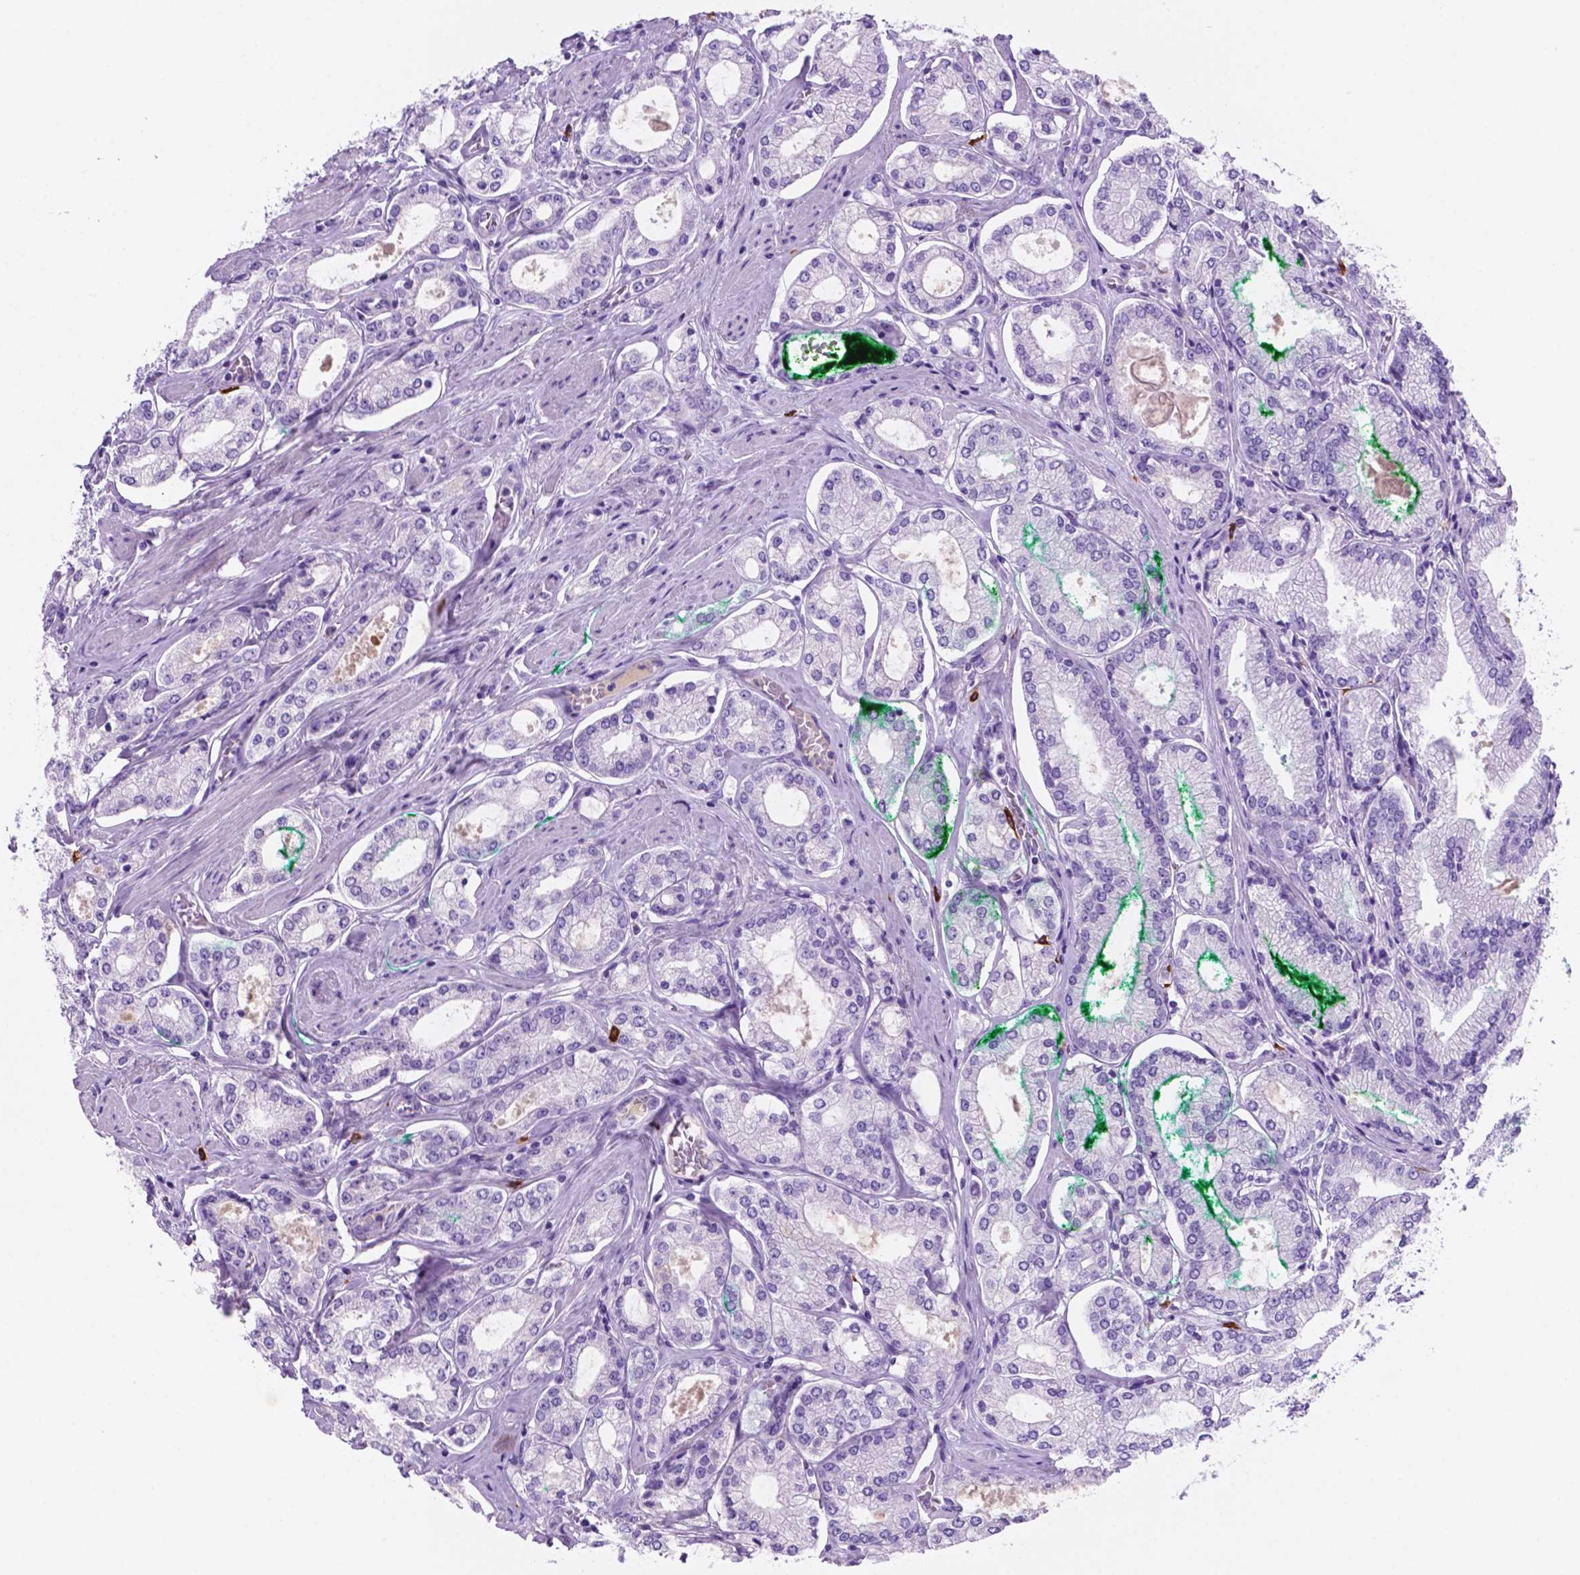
{"staining": {"intensity": "negative", "quantity": "none", "location": "none"}, "tissue": "prostate cancer", "cell_type": "Tumor cells", "image_type": "cancer", "snomed": [{"axis": "morphology", "description": "Adenocarcinoma, High grade"}, {"axis": "topography", "description": "Prostate"}], "caption": "DAB (3,3'-diaminobenzidine) immunohistochemical staining of prostate high-grade adenocarcinoma reveals no significant positivity in tumor cells.", "gene": "FOXB2", "patient": {"sex": "male", "age": 68}}